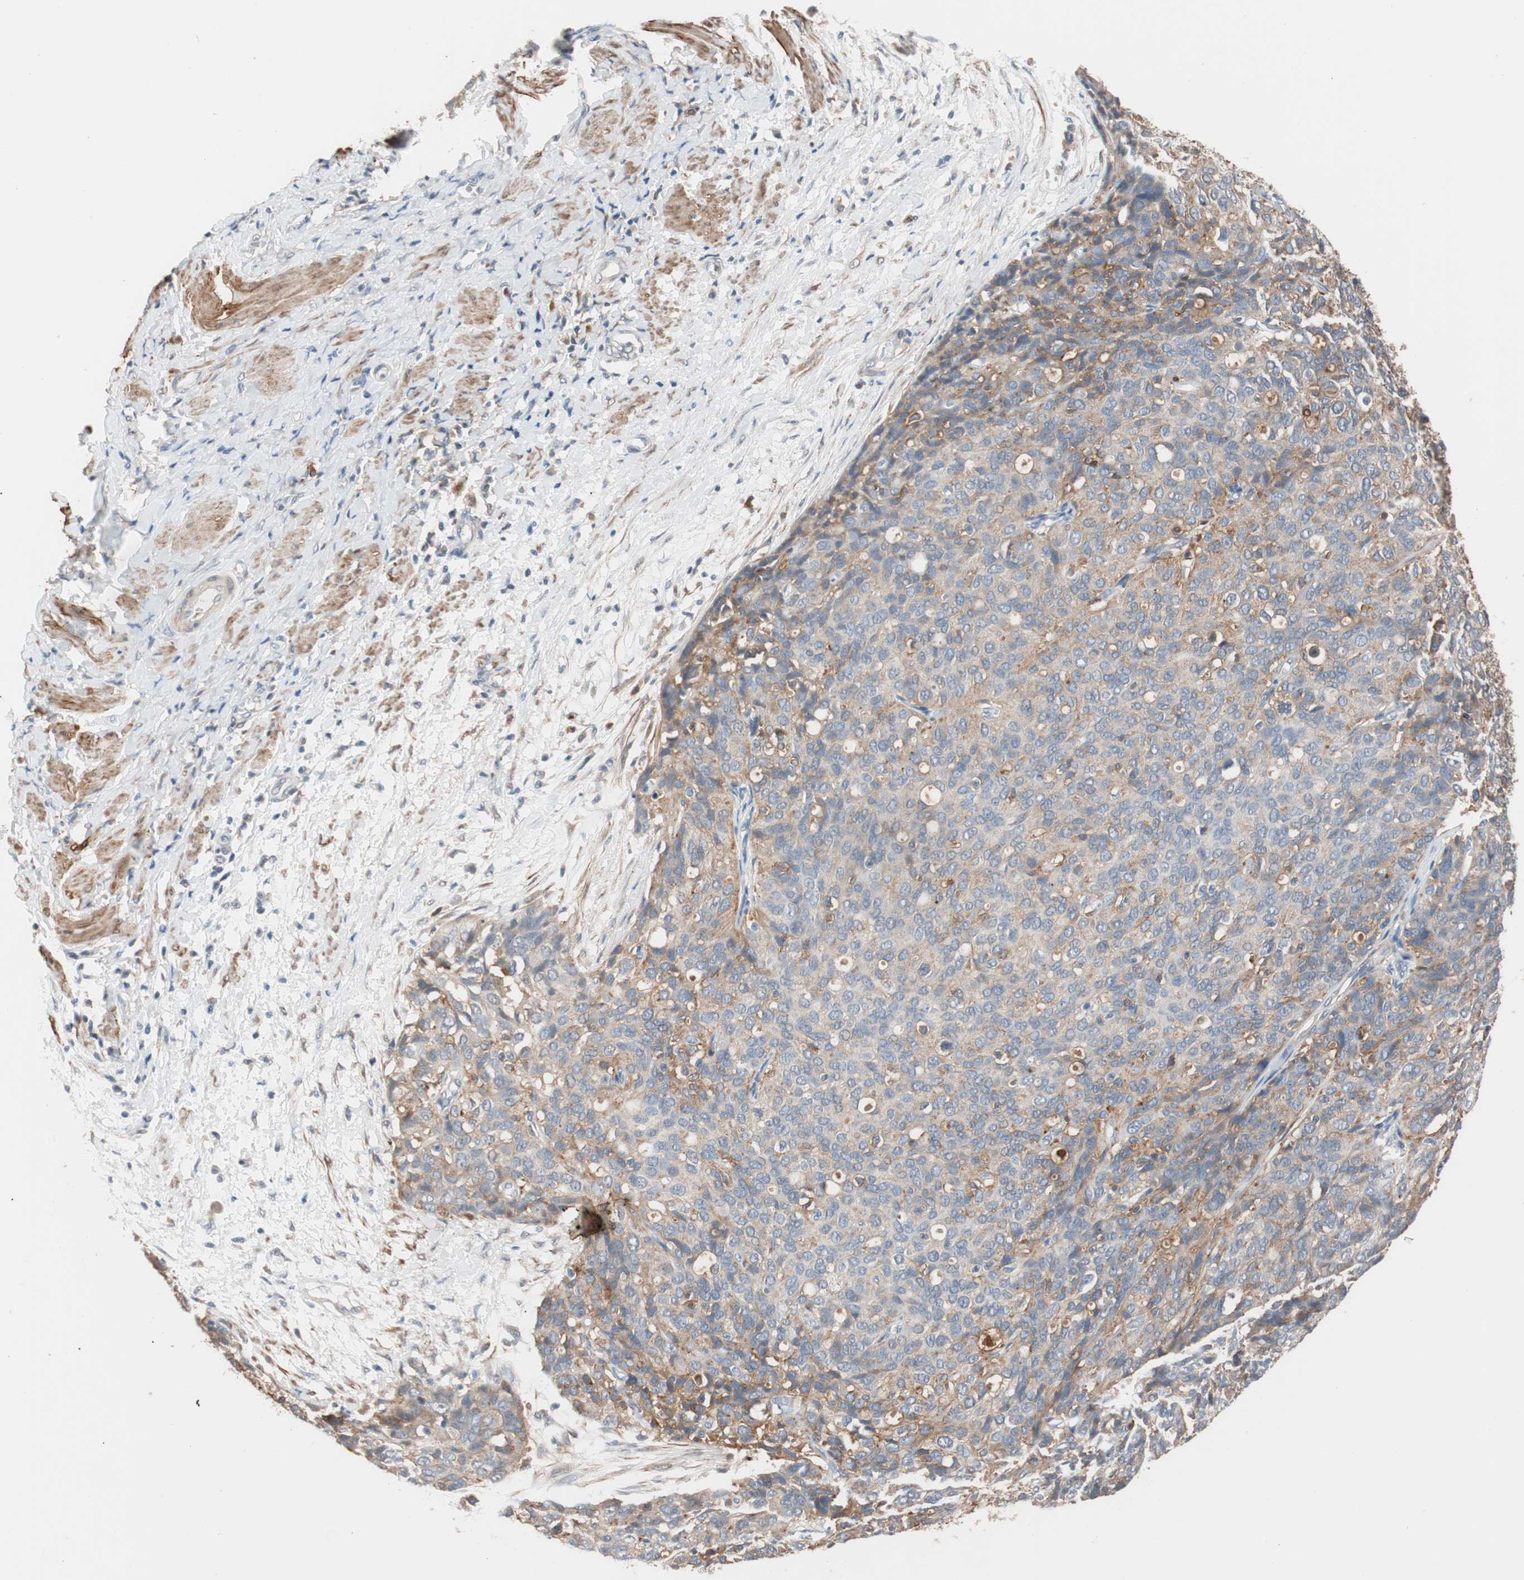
{"staining": {"intensity": "weak", "quantity": "25%-75%", "location": "cytoplasmic/membranous"}, "tissue": "ovarian cancer", "cell_type": "Tumor cells", "image_type": "cancer", "snomed": [{"axis": "morphology", "description": "Carcinoma, endometroid"}, {"axis": "topography", "description": "Ovary"}], "caption": "A low amount of weak cytoplasmic/membranous positivity is identified in approximately 25%-75% of tumor cells in ovarian cancer (endometroid carcinoma) tissue. The protein of interest is stained brown, and the nuclei are stained in blue (DAB IHC with brightfield microscopy, high magnification).", "gene": "LITAF", "patient": {"sex": "female", "age": 60}}